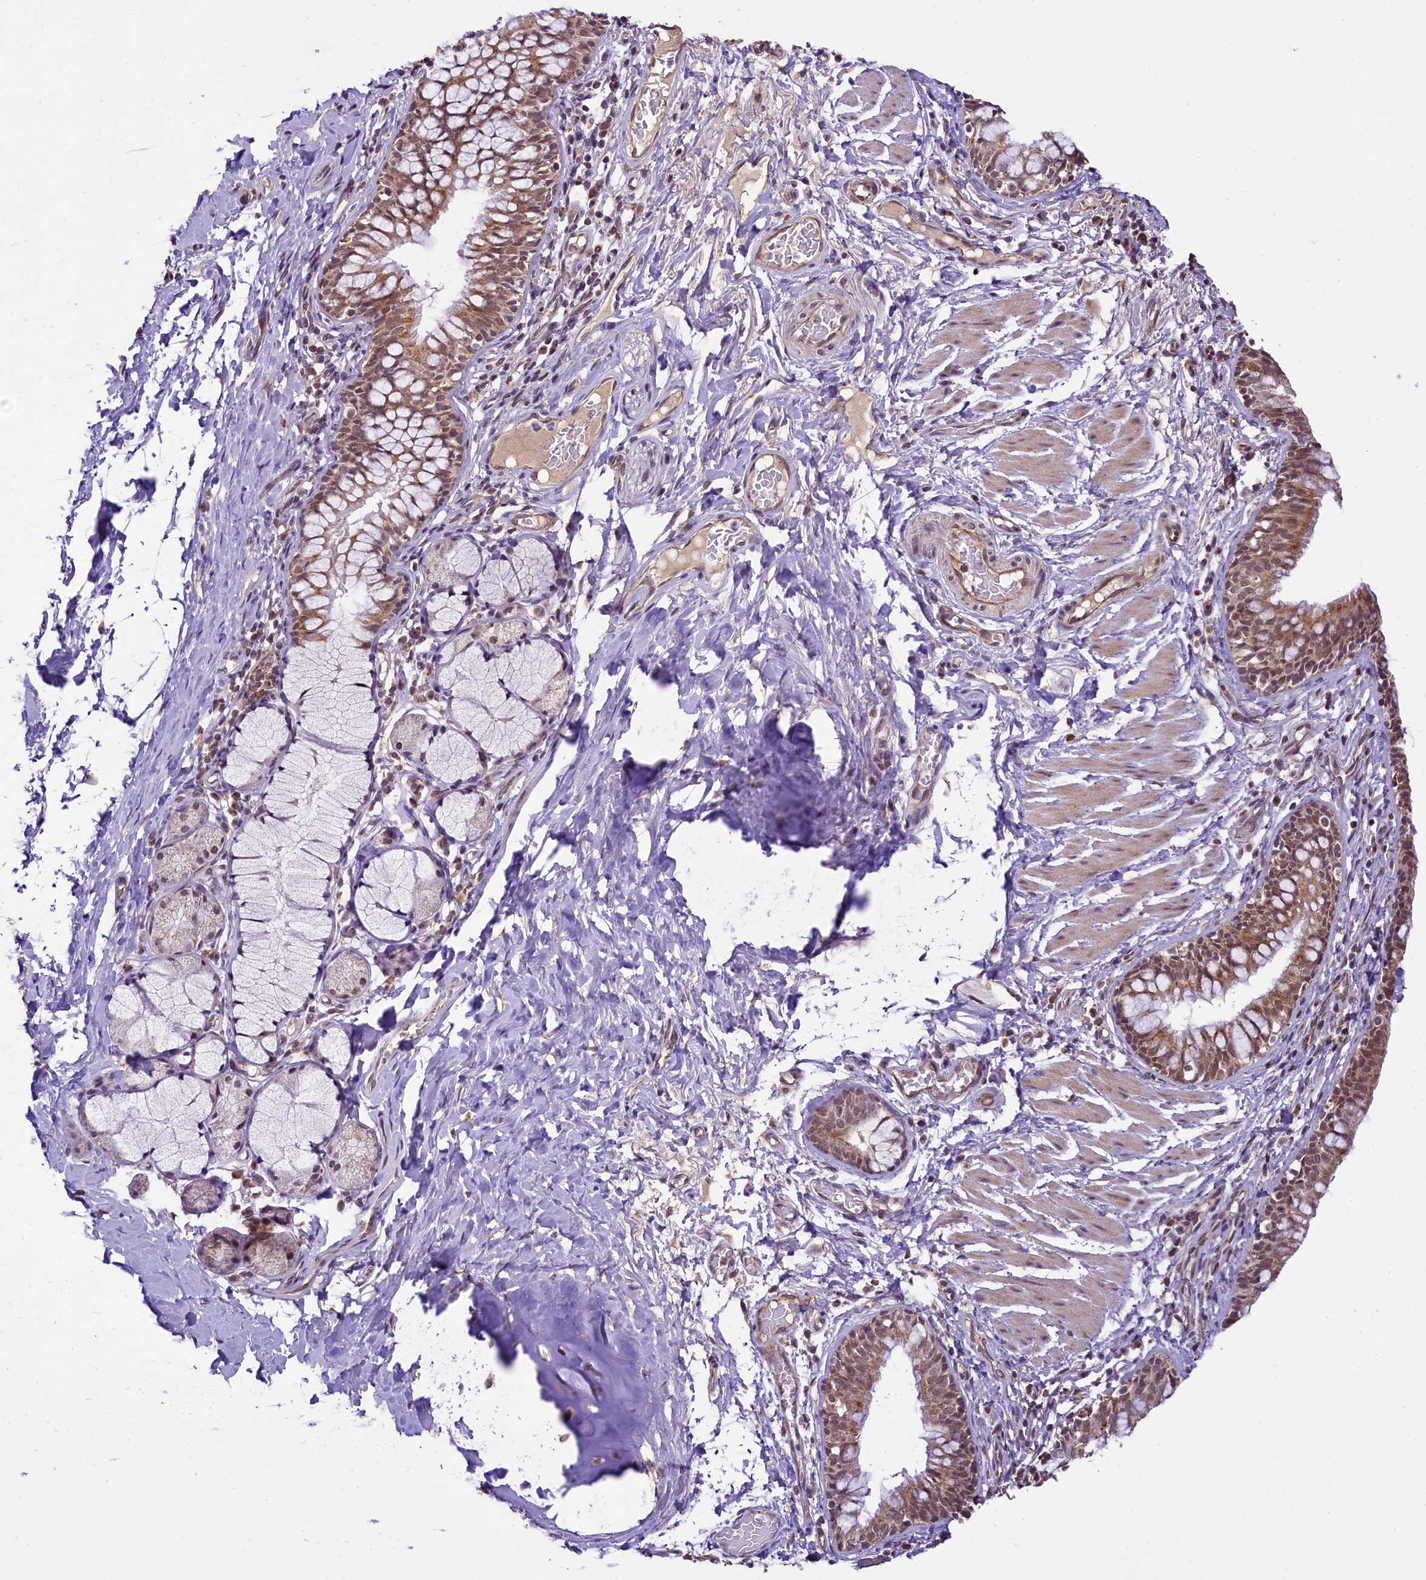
{"staining": {"intensity": "moderate", "quantity": ">75%", "location": "cytoplasmic/membranous"}, "tissue": "bronchus", "cell_type": "Respiratory epithelial cells", "image_type": "normal", "snomed": [{"axis": "morphology", "description": "Normal tissue, NOS"}, {"axis": "topography", "description": "Cartilage tissue"}, {"axis": "topography", "description": "Bronchus"}], "caption": "Protein expression analysis of benign human bronchus reveals moderate cytoplasmic/membranous expression in approximately >75% of respiratory epithelial cells.", "gene": "PAF1", "patient": {"sex": "female", "age": 36}}